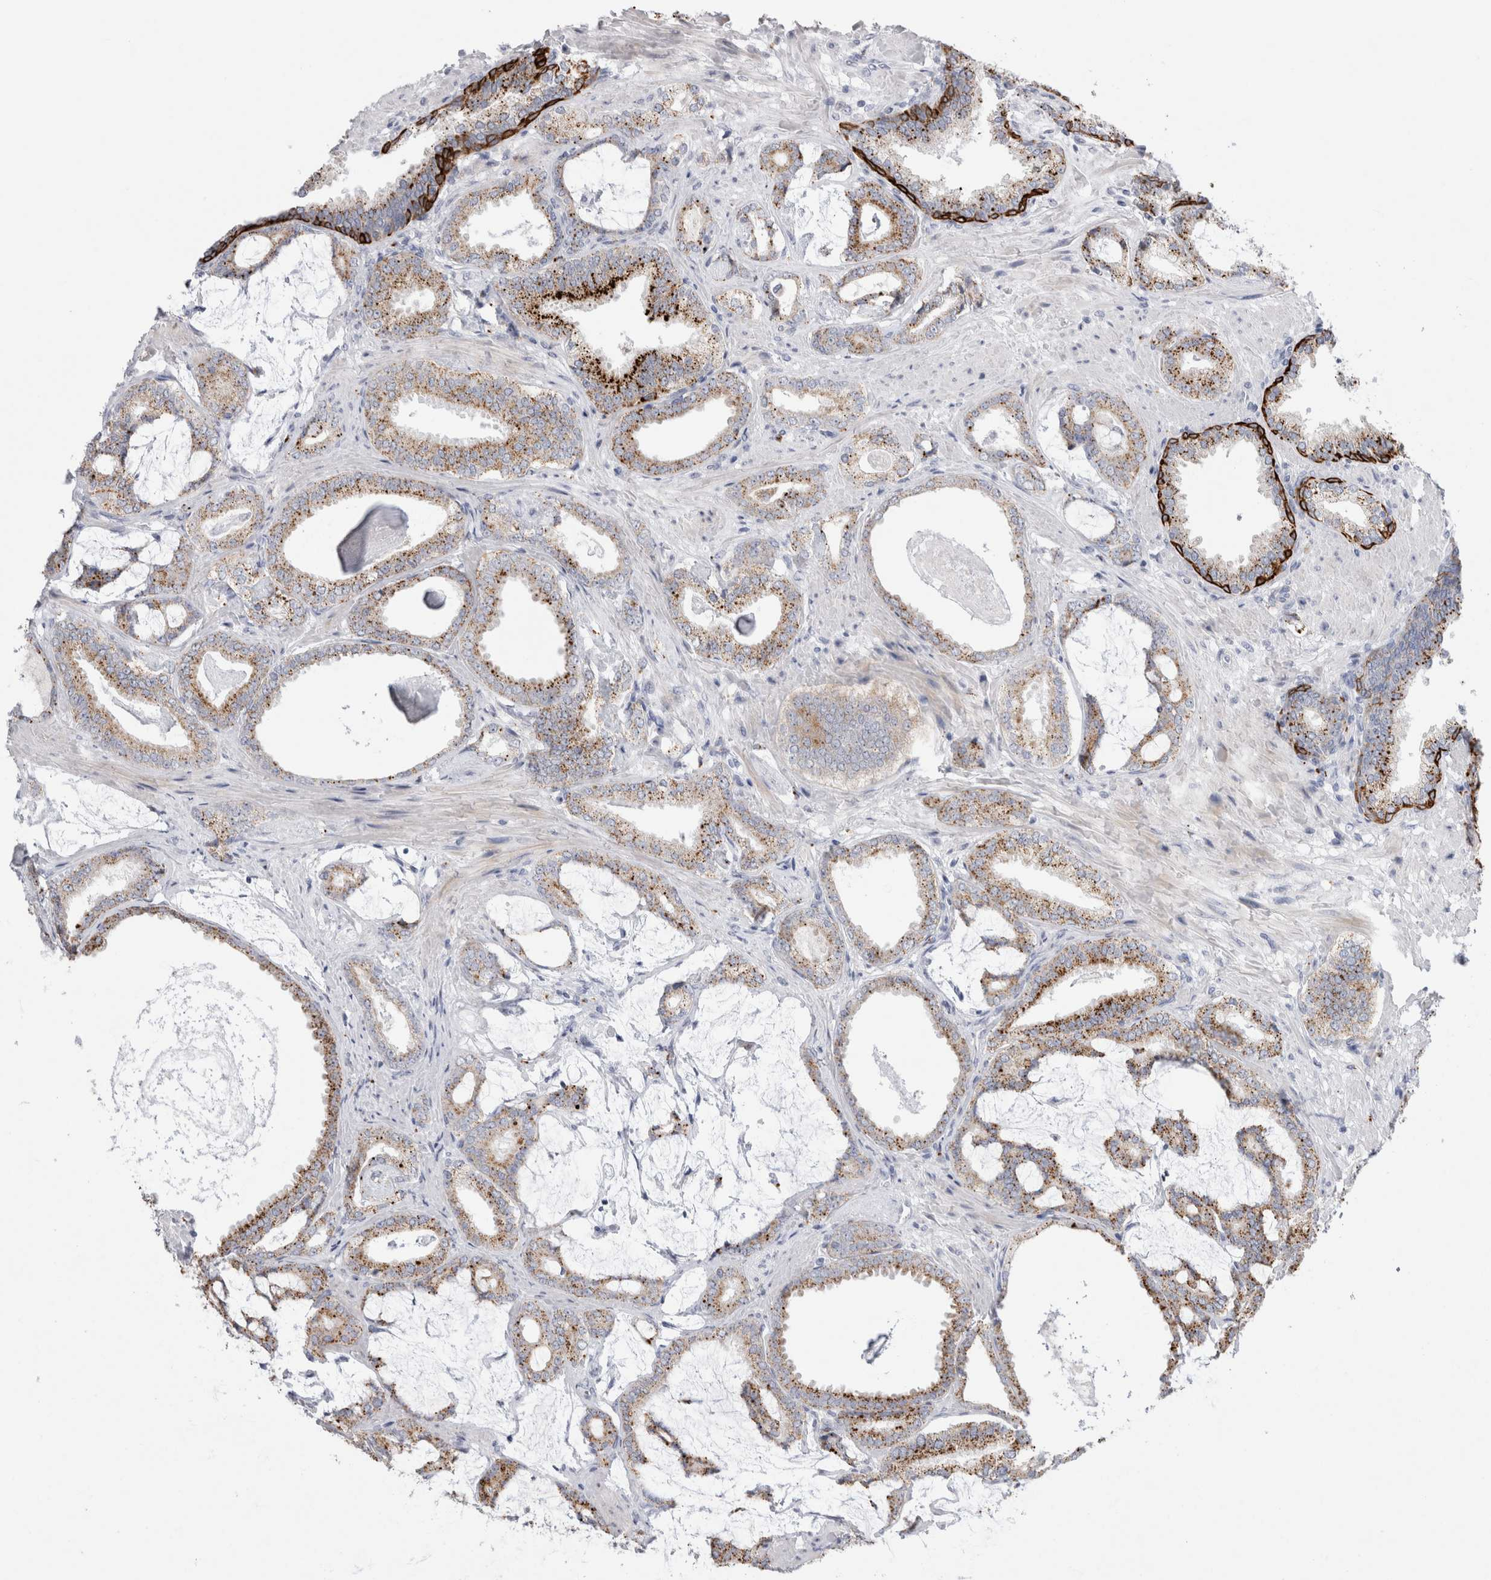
{"staining": {"intensity": "moderate", "quantity": "25%-75%", "location": "cytoplasmic/membranous"}, "tissue": "prostate cancer", "cell_type": "Tumor cells", "image_type": "cancer", "snomed": [{"axis": "morphology", "description": "Adenocarcinoma, Low grade"}, {"axis": "topography", "description": "Prostate"}], "caption": "A micrograph showing moderate cytoplasmic/membranous positivity in approximately 25%-75% of tumor cells in prostate cancer (adenocarcinoma (low-grade)), as visualized by brown immunohistochemical staining.", "gene": "GAA", "patient": {"sex": "male", "age": 71}}